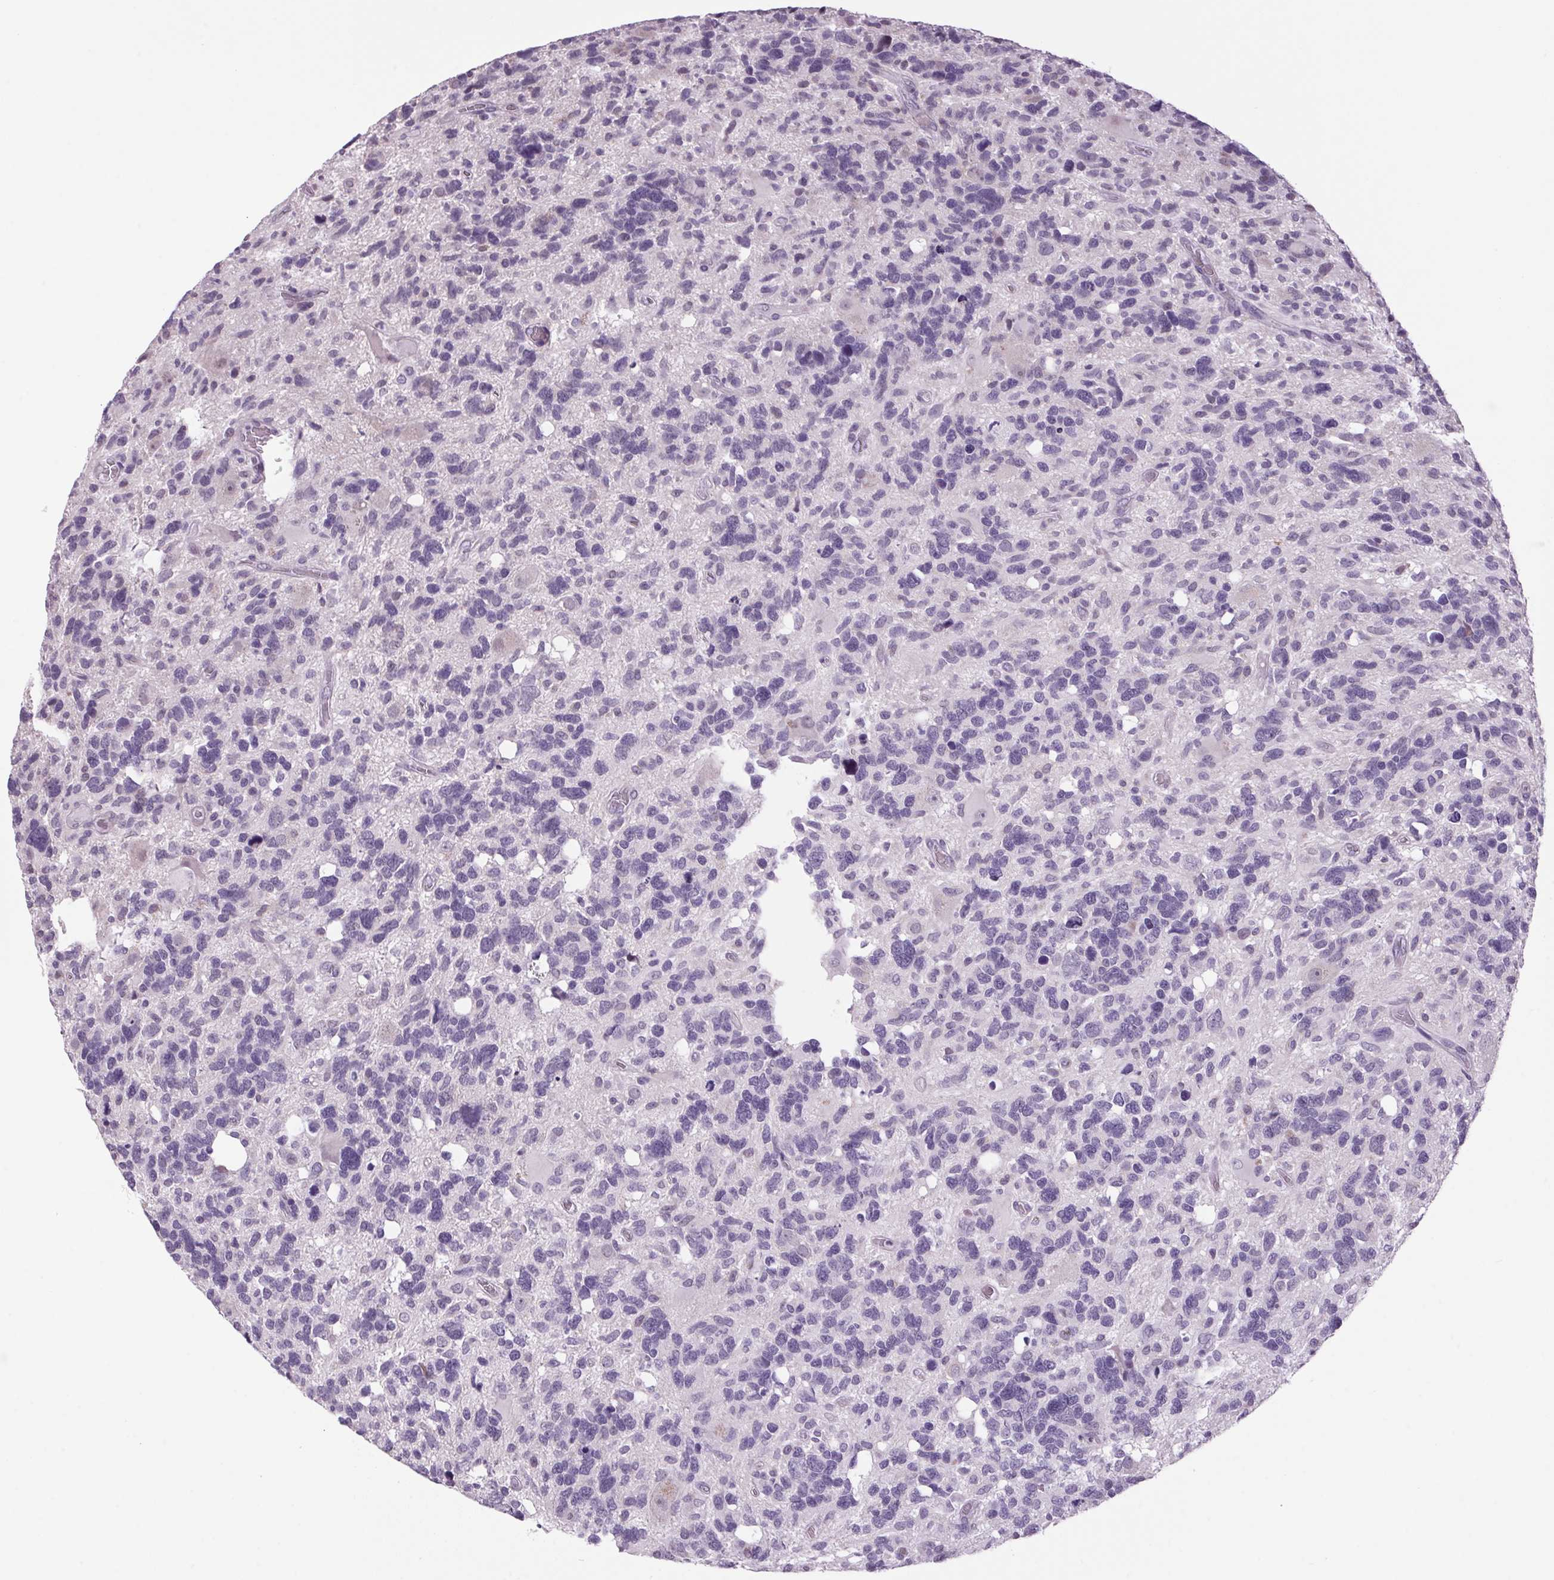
{"staining": {"intensity": "negative", "quantity": "none", "location": "none"}, "tissue": "glioma", "cell_type": "Tumor cells", "image_type": "cancer", "snomed": [{"axis": "morphology", "description": "Glioma, malignant, High grade"}, {"axis": "topography", "description": "Brain"}], "caption": "DAB immunohistochemical staining of human malignant high-grade glioma reveals no significant positivity in tumor cells.", "gene": "VWA3B", "patient": {"sex": "male", "age": 49}}